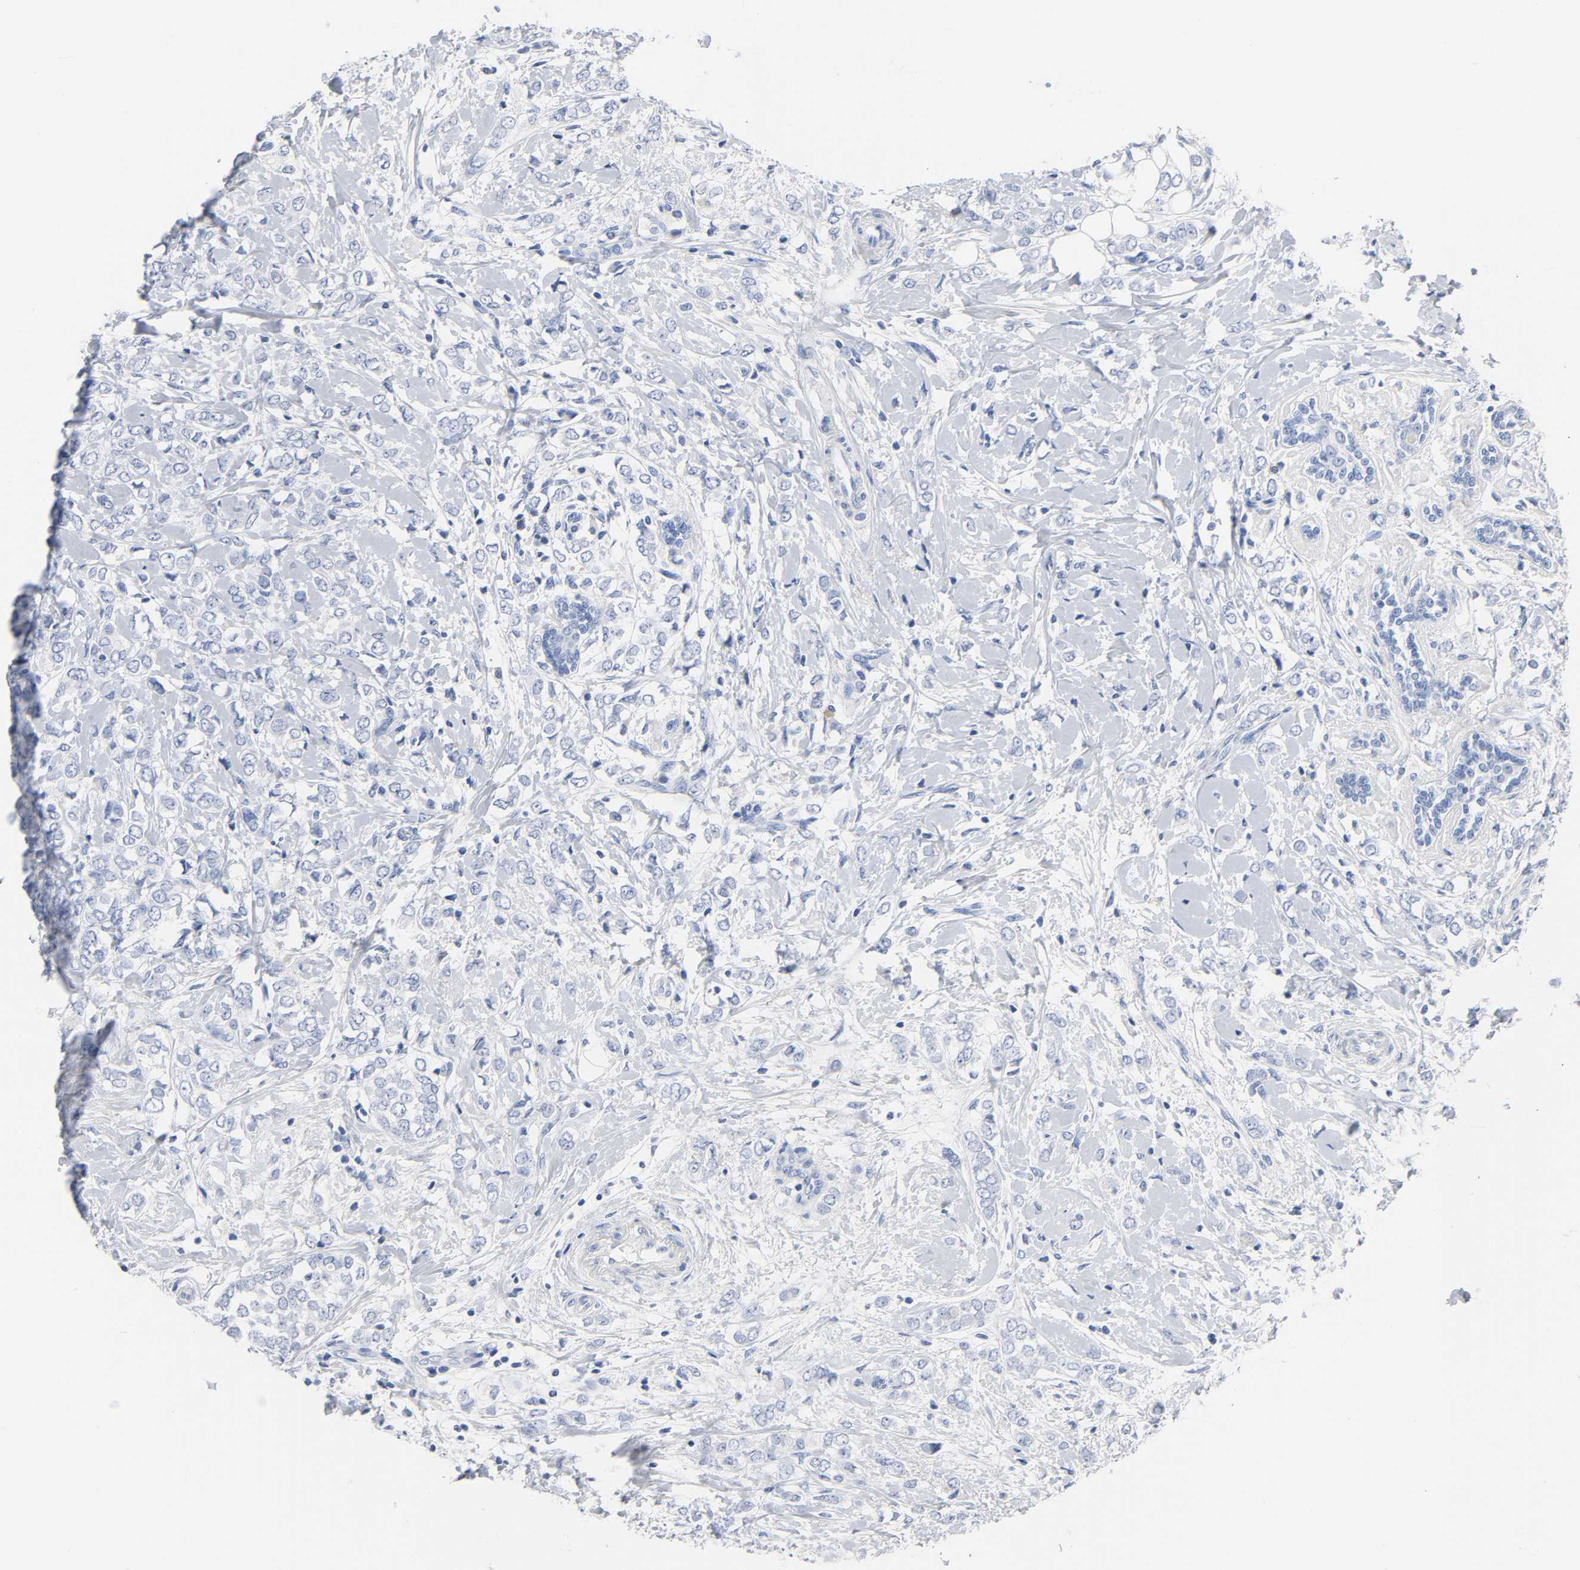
{"staining": {"intensity": "negative", "quantity": "none", "location": "none"}, "tissue": "breast cancer", "cell_type": "Tumor cells", "image_type": "cancer", "snomed": [{"axis": "morphology", "description": "Normal tissue, NOS"}, {"axis": "morphology", "description": "Lobular carcinoma"}, {"axis": "topography", "description": "Breast"}], "caption": "Tumor cells are negative for protein expression in human lobular carcinoma (breast). (Immunohistochemistry (ihc), brightfield microscopy, high magnification).", "gene": "ACP3", "patient": {"sex": "female", "age": 47}}